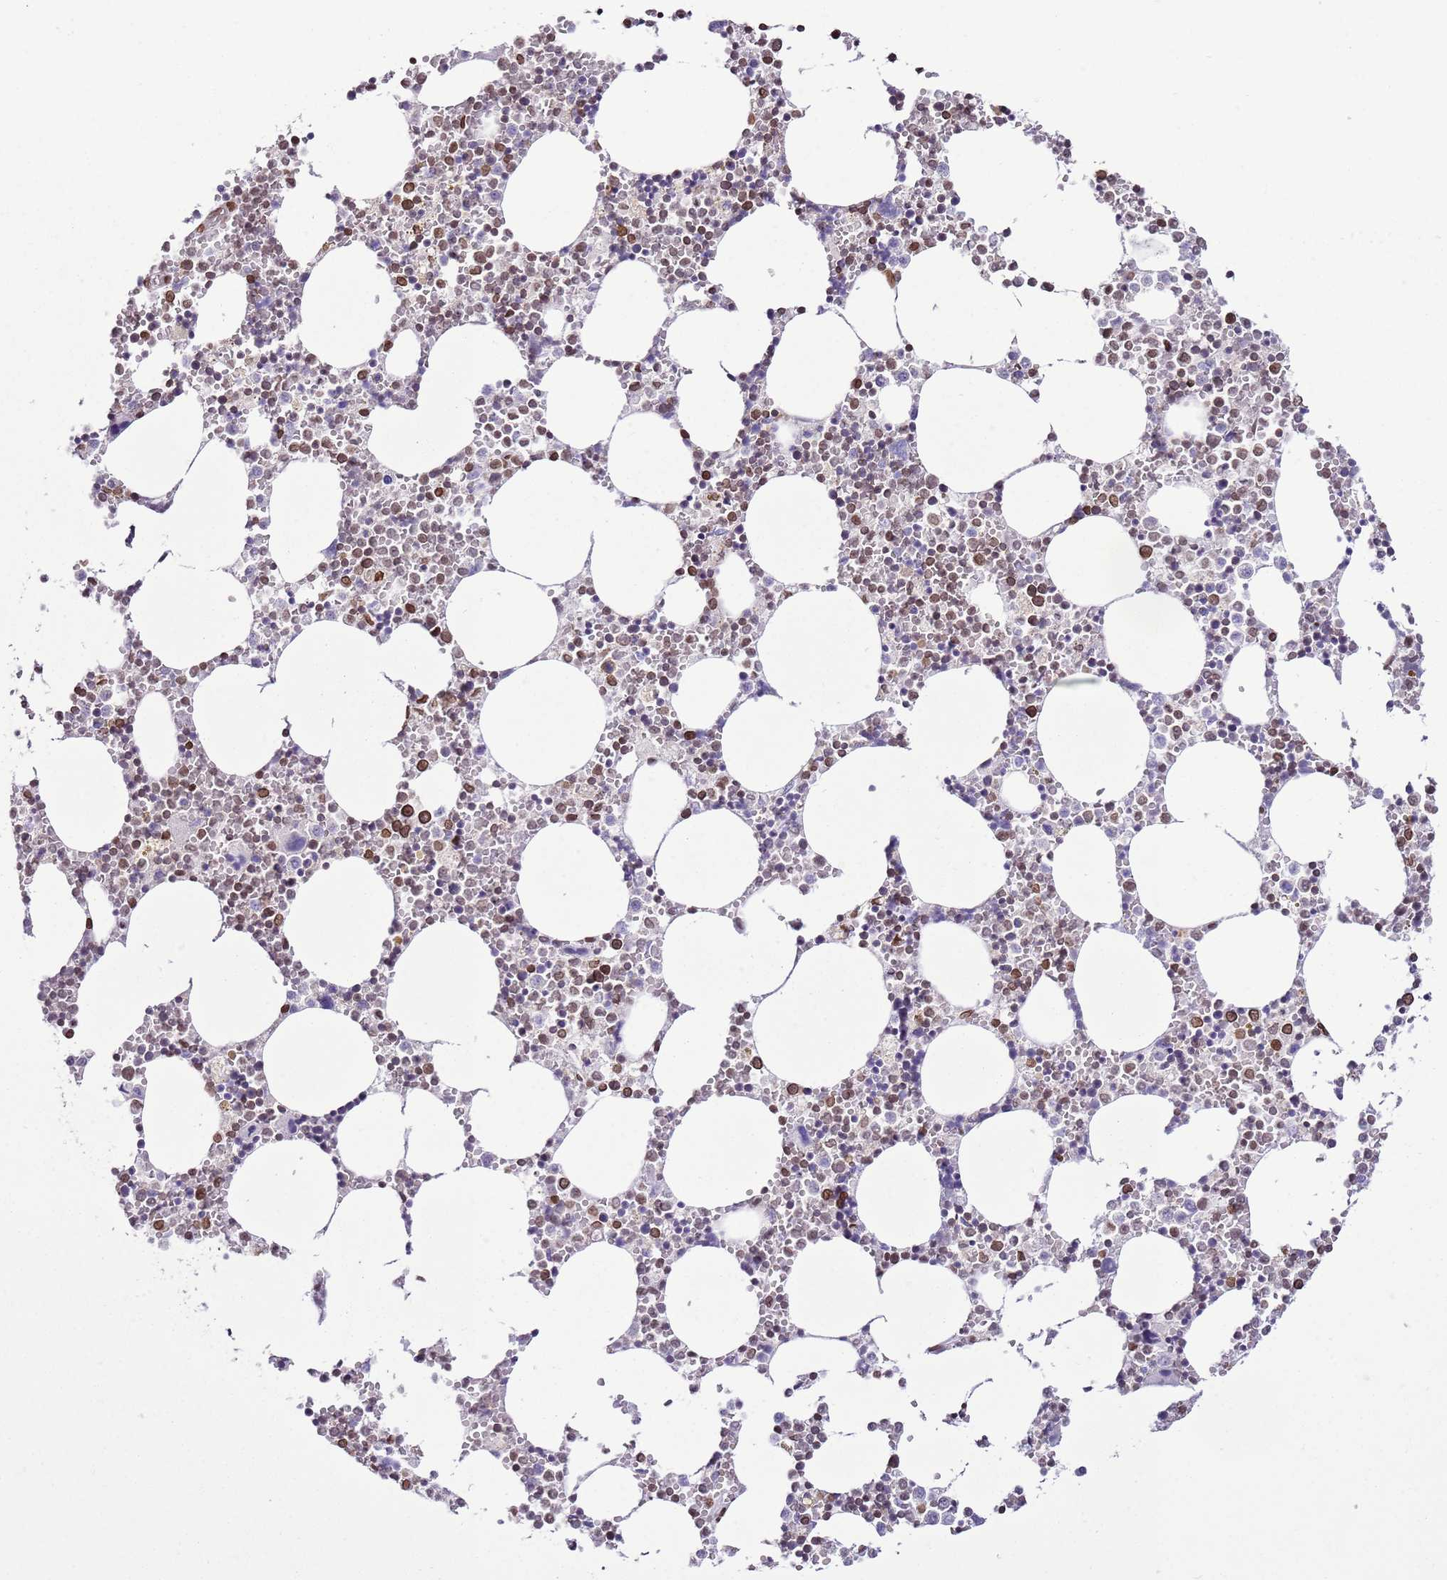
{"staining": {"intensity": "strong", "quantity": "<25%", "location": "cytoplasmic/membranous,nuclear"}, "tissue": "bone marrow", "cell_type": "Hematopoietic cells", "image_type": "normal", "snomed": [{"axis": "morphology", "description": "Normal tissue, NOS"}, {"axis": "topography", "description": "Bone marrow"}], "caption": "IHC of normal bone marrow exhibits medium levels of strong cytoplasmic/membranous,nuclear expression in about <25% of hematopoietic cells. (IHC, brightfield microscopy, high magnification).", "gene": "POU6F1", "patient": {"sex": "female", "age": 64}}